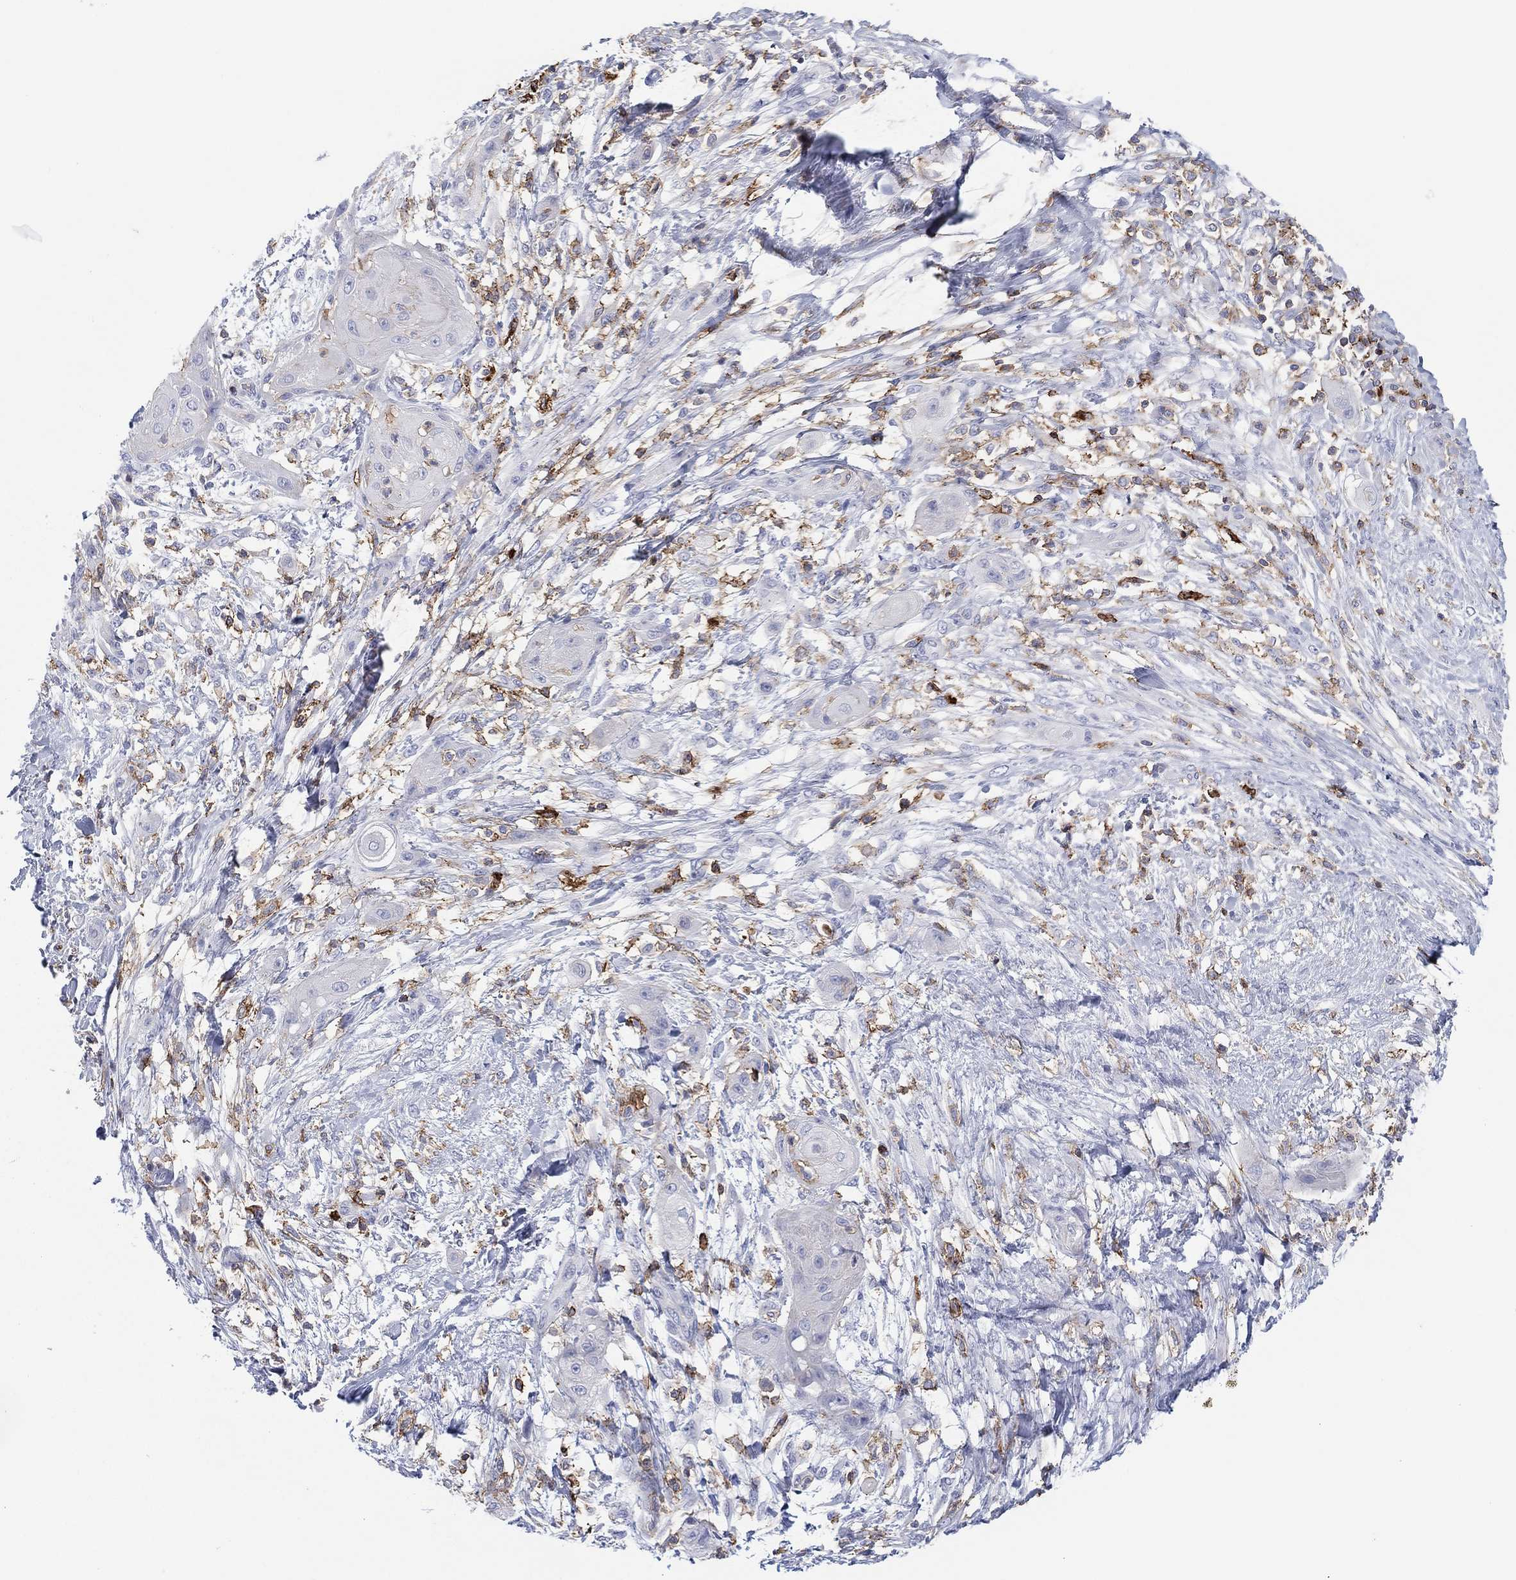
{"staining": {"intensity": "negative", "quantity": "none", "location": "none"}, "tissue": "skin cancer", "cell_type": "Tumor cells", "image_type": "cancer", "snomed": [{"axis": "morphology", "description": "Squamous cell carcinoma, NOS"}, {"axis": "topography", "description": "Skin"}], "caption": "DAB immunohistochemical staining of human skin cancer displays no significant positivity in tumor cells. (IHC, brightfield microscopy, high magnification).", "gene": "SELPLG", "patient": {"sex": "male", "age": 62}}